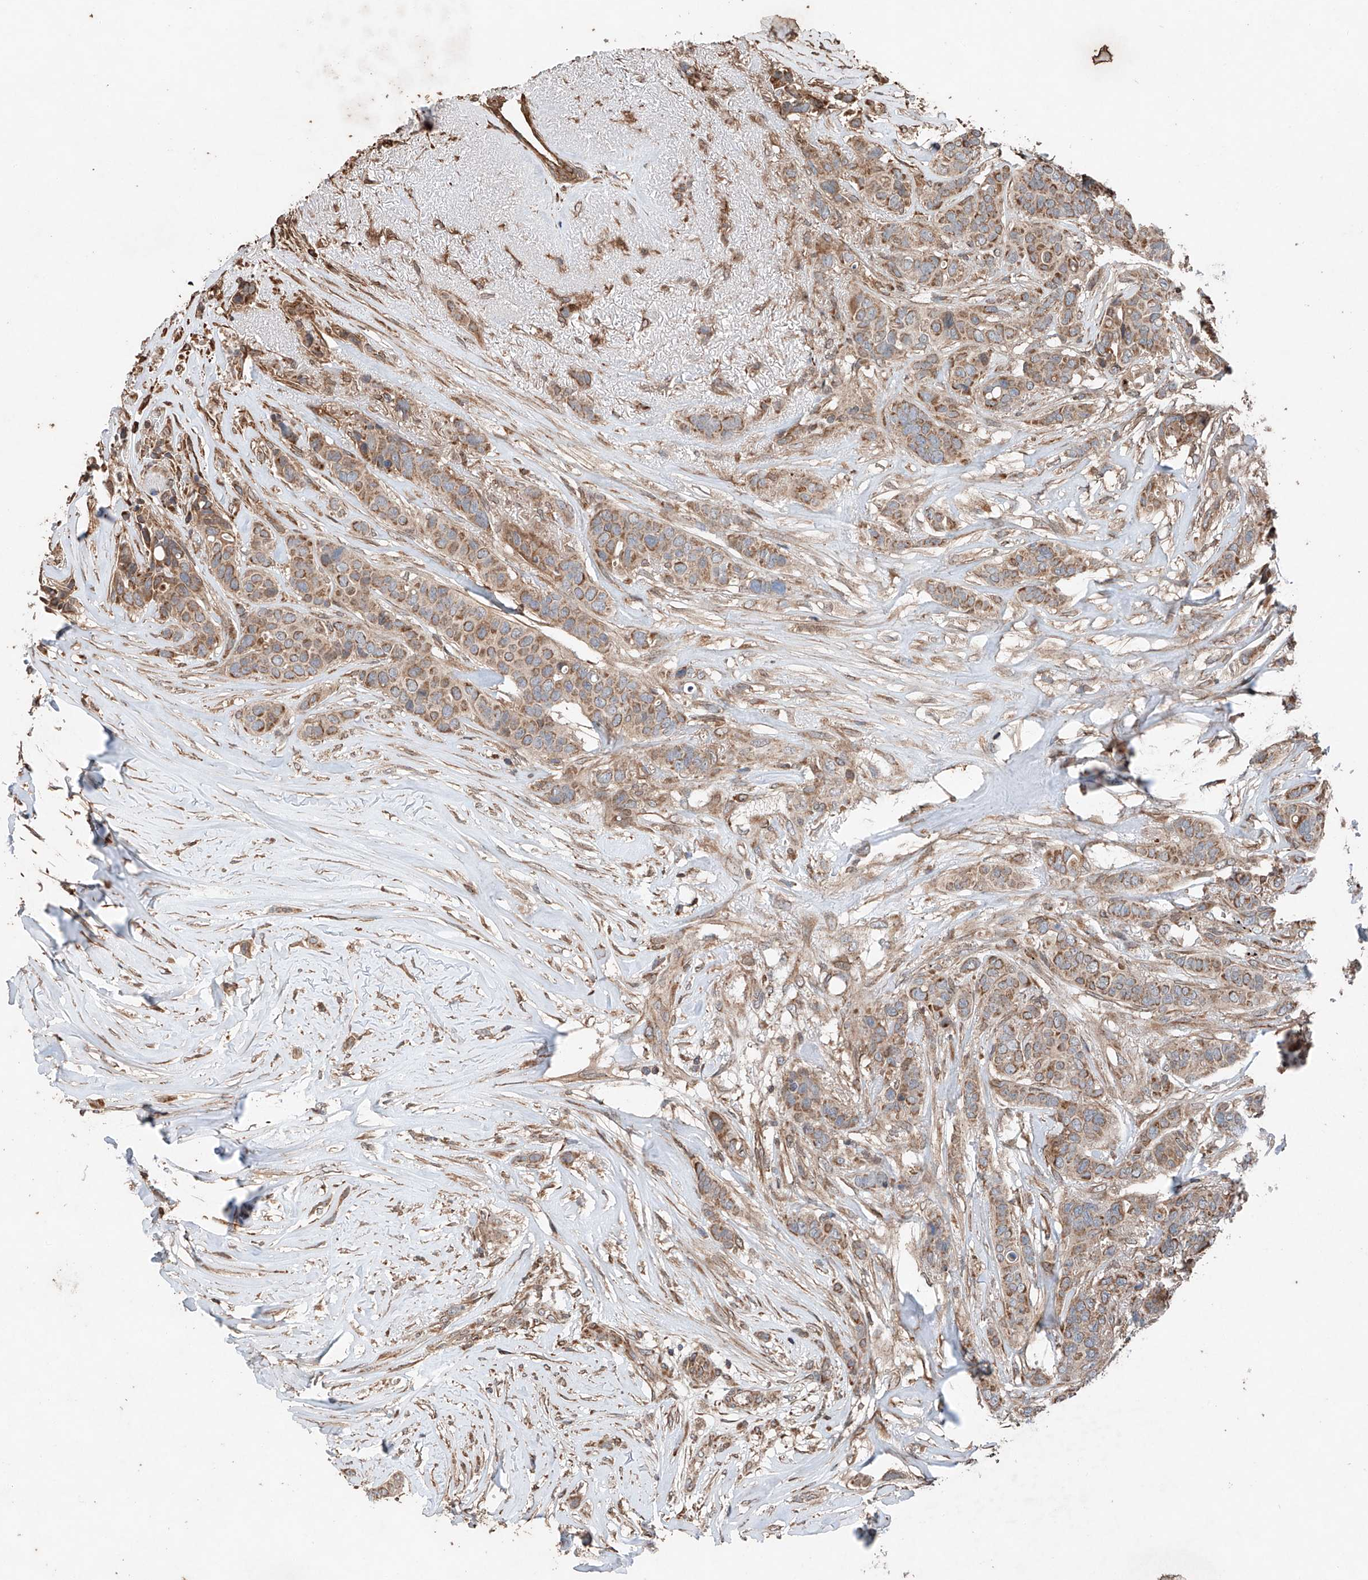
{"staining": {"intensity": "moderate", "quantity": ">75%", "location": "cytoplasmic/membranous"}, "tissue": "breast cancer", "cell_type": "Tumor cells", "image_type": "cancer", "snomed": [{"axis": "morphology", "description": "Lobular carcinoma"}, {"axis": "topography", "description": "Breast"}], "caption": "The photomicrograph reveals staining of breast cancer (lobular carcinoma), revealing moderate cytoplasmic/membranous protein expression (brown color) within tumor cells. Ihc stains the protein in brown and the nuclei are stained blue.", "gene": "AP4B1", "patient": {"sex": "female", "age": 51}}